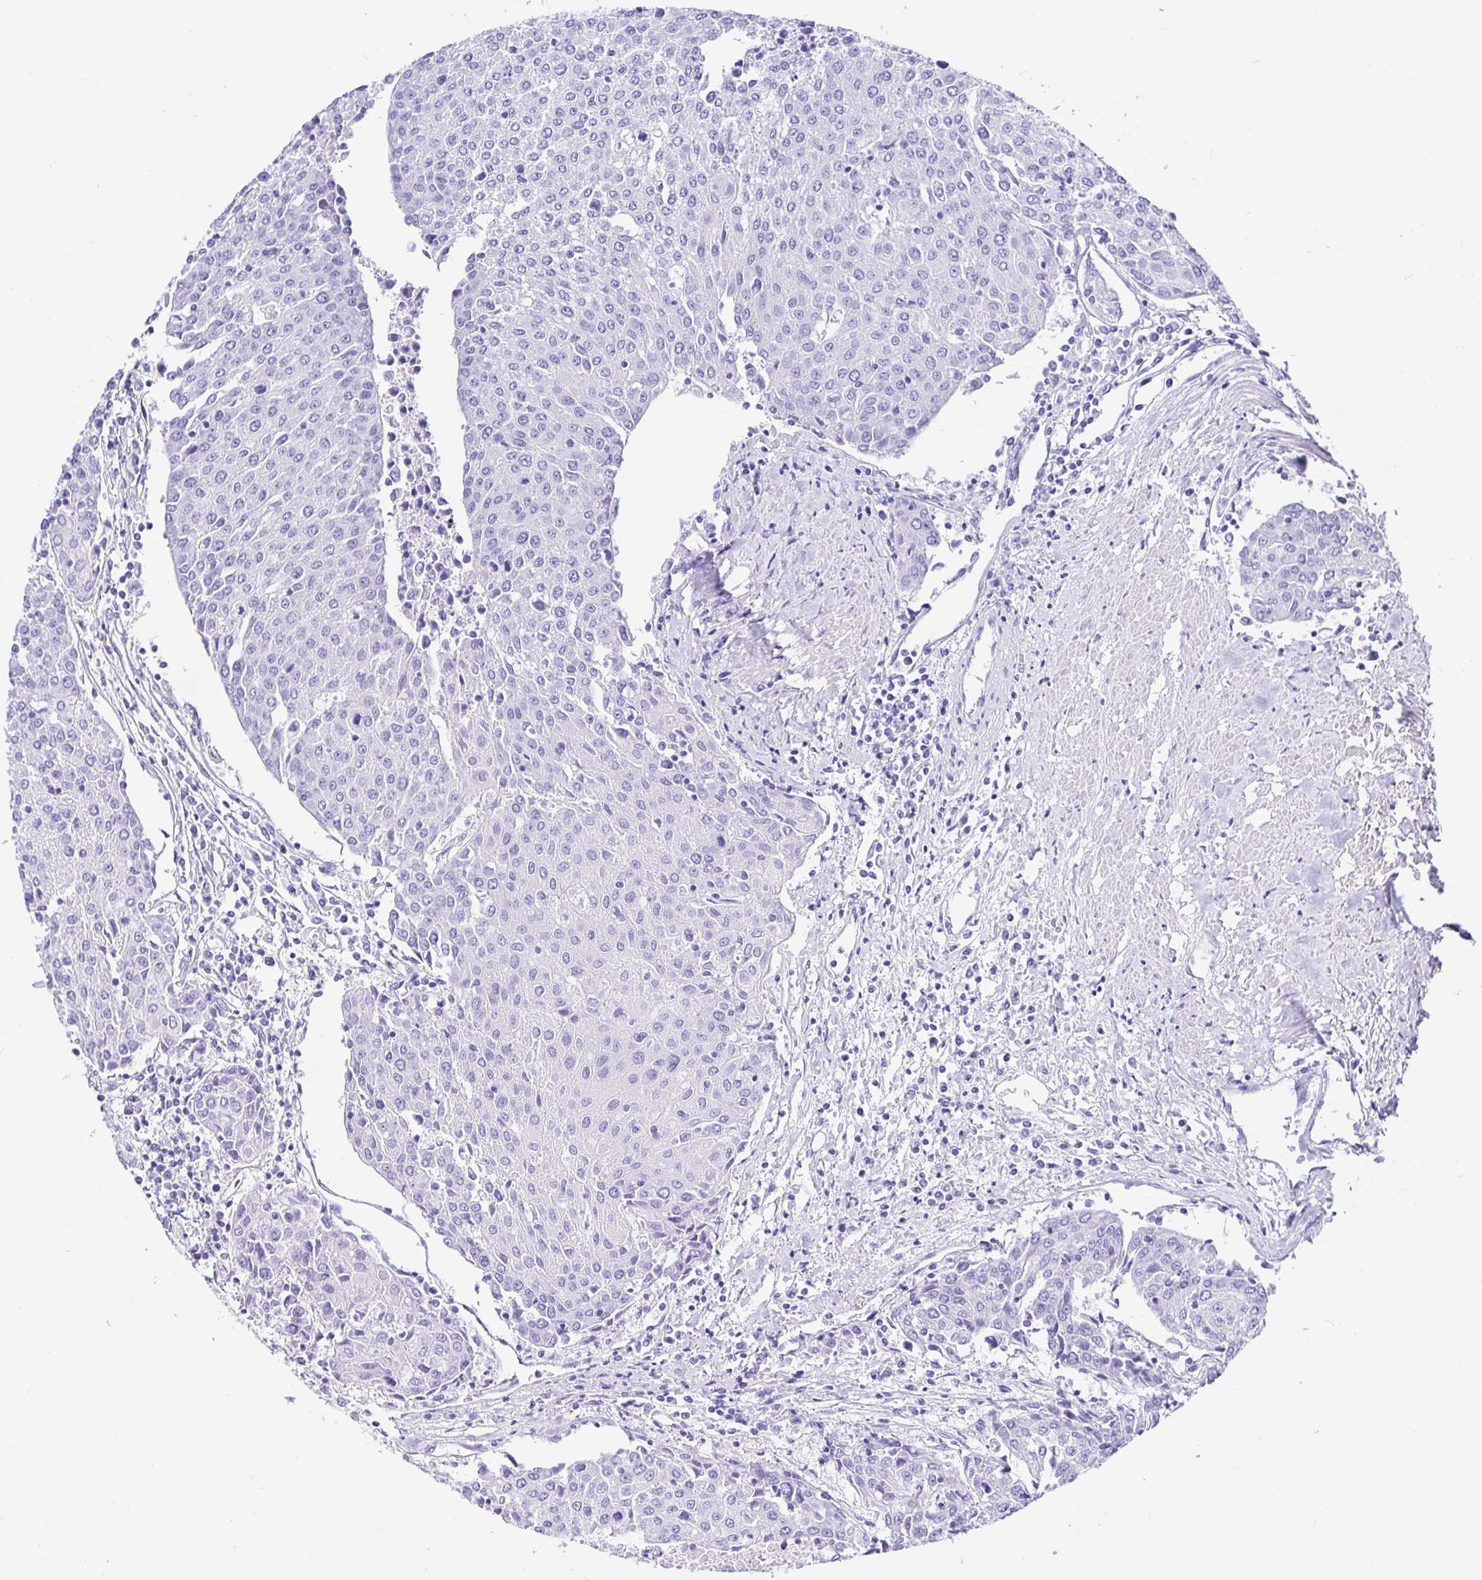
{"staining": {"intensity": "negative", "quantity": "none", "location": "none"}, "tissue": "urothelial cancer", "cell_type": "Tumor cells", "image_type": "cancer", "snomed": [{"axis": "morphology", "description": "Urothelial carcinoma, High grade"}, {"axis": "topography", "description": "Urinary bladder"}], "caption": "High power microscopy histopathology image of an immunohistochemistry (IHC) histopathology image of high-grade urothelial carcinoma, revealing no significant staining in tumor cells.", "gene": "PRAMEF19", "patient": {"sex": "female", "age": 85}}